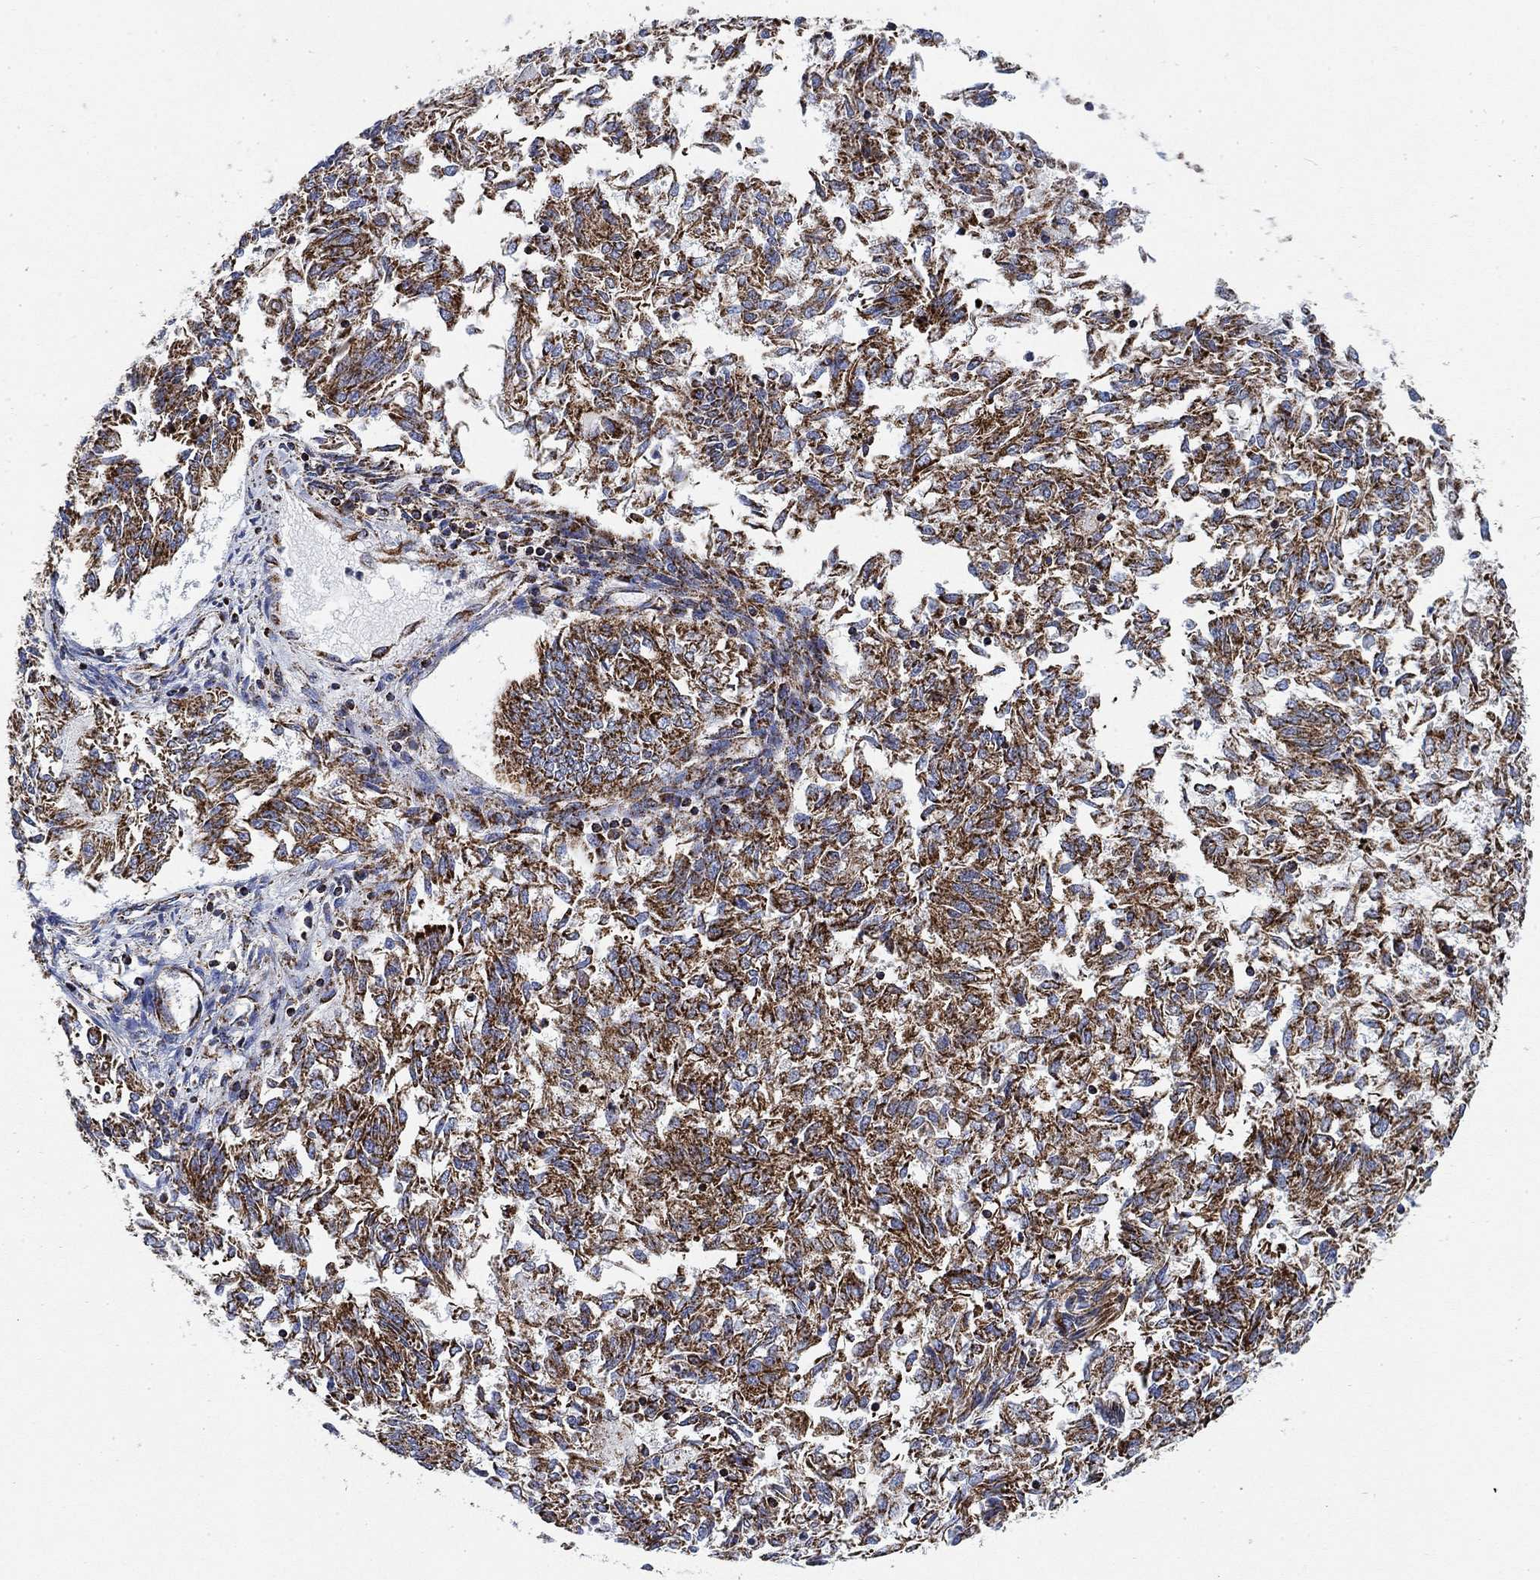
{"staining": {"intensity": "strong", "quantity": "25%-75%", "location": "cytoplasmic/membranous"}, "tissue": "endometrial cancer", "cell_type": "Tumor cells", "image_type": "cancer", "snomed": [{"axis": "morphology", "description": "Adenocarcinoma, NOS"}, {"axis": "topography", "description": "Endometrium"}], "caption": "Strong cytoplasmic/membranous staining for a protein is appreciated in about 25%-75% of tumor cells of endometrial cancer using immunohistochemistry.", "gene": "NDUFS3", "patient": {"sex": "female", "age": 58}}